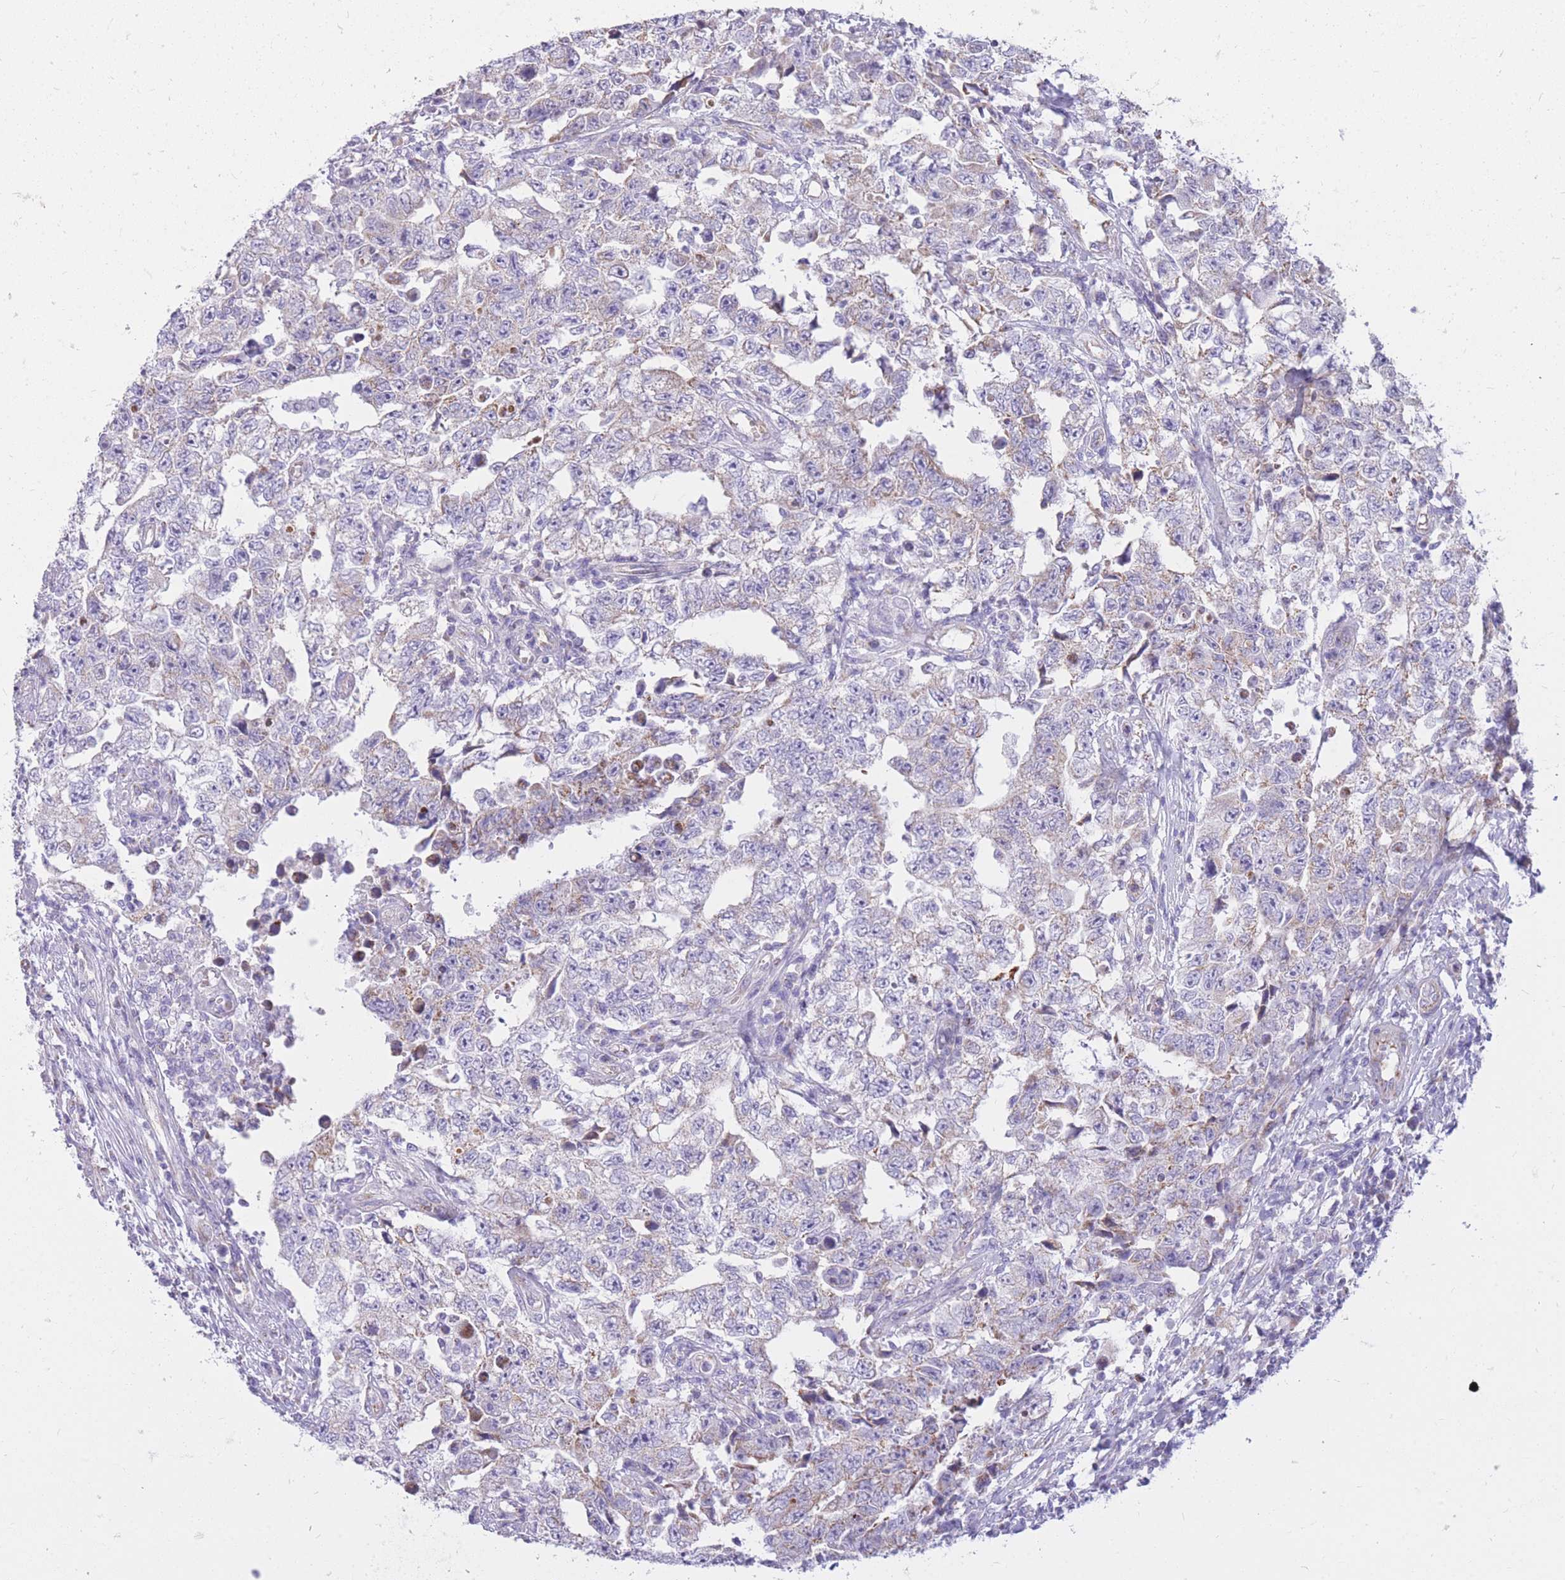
{"staining": {"intensity": "weak", "quantity": "<25%", "location": "cytoplasmic/membranous"}, "tissue": "testis cancer", "cell_type": "Tumor cells", "image_type": "cancer", "snomed": [{"axis": "morphology", "description": "Carcinoma, Embryonal, NOS"}, {"axis": "topography", "description": "Testis"}], "caption": "An IHC micrograph of testis embryonal carcinoma is shown. There is no staining in tumor cells of testis embryonal carcinoma.", "gene": "PCSK1", "patient": {"sex": "male", "age": 25}}